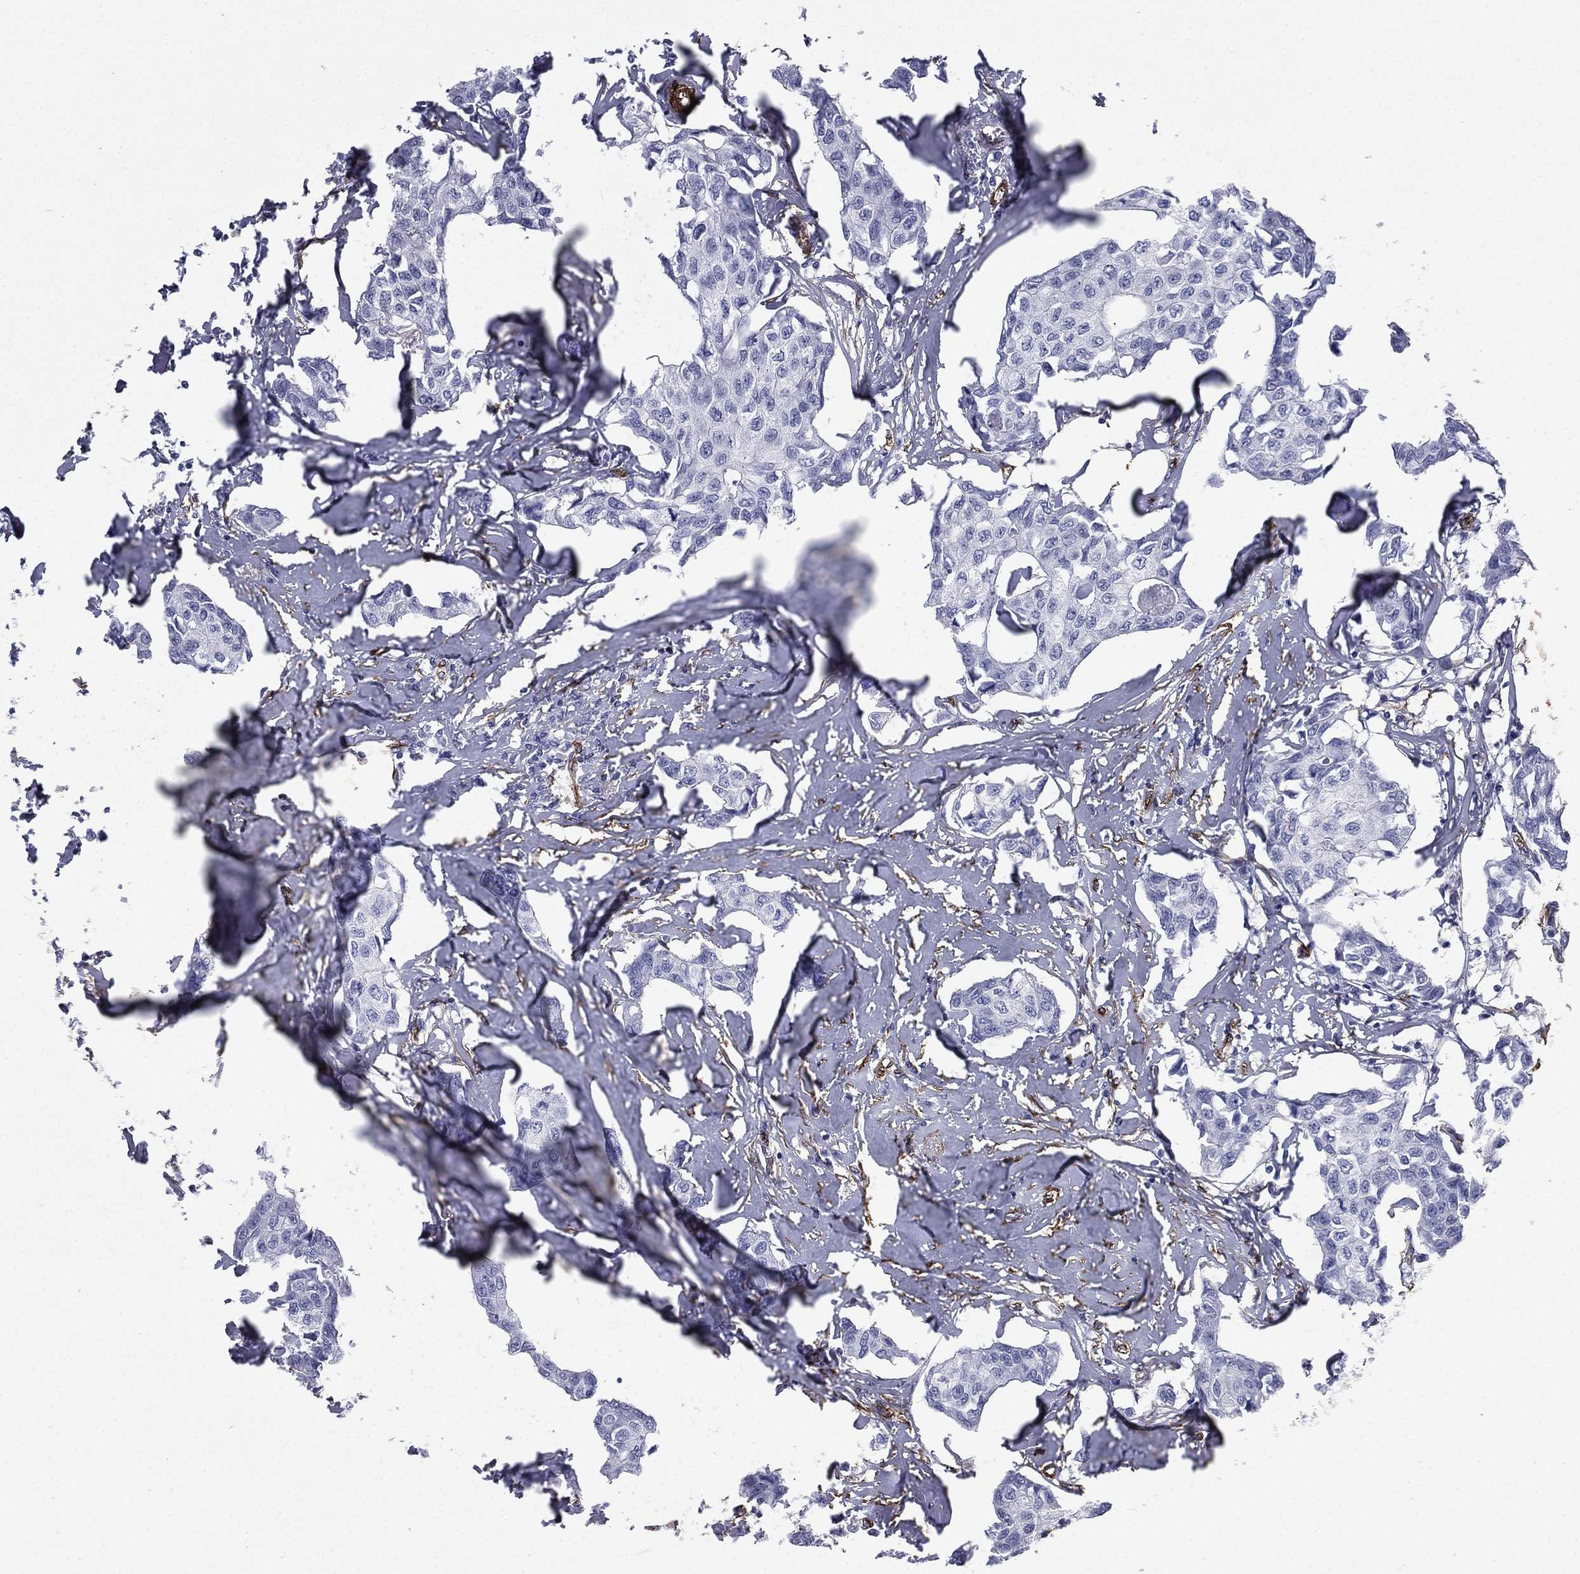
{"staining": {"intensity": "negative", "quantity": "none", "location": "none"}, "tissue": "breast cancer", "cell_type": "Tumor cells", "image_type": "cancer", "snomed": [{"axis": "morphology", "description": "Duct carcinoma"}, {"axis": "topography", "description": "Breast"}], "caption": "Micrograph shows no significant protein staining in tumor cells of breast cancer.", "gene": "CAVIN3", "patient": {"sex": "female", "age": 80}}